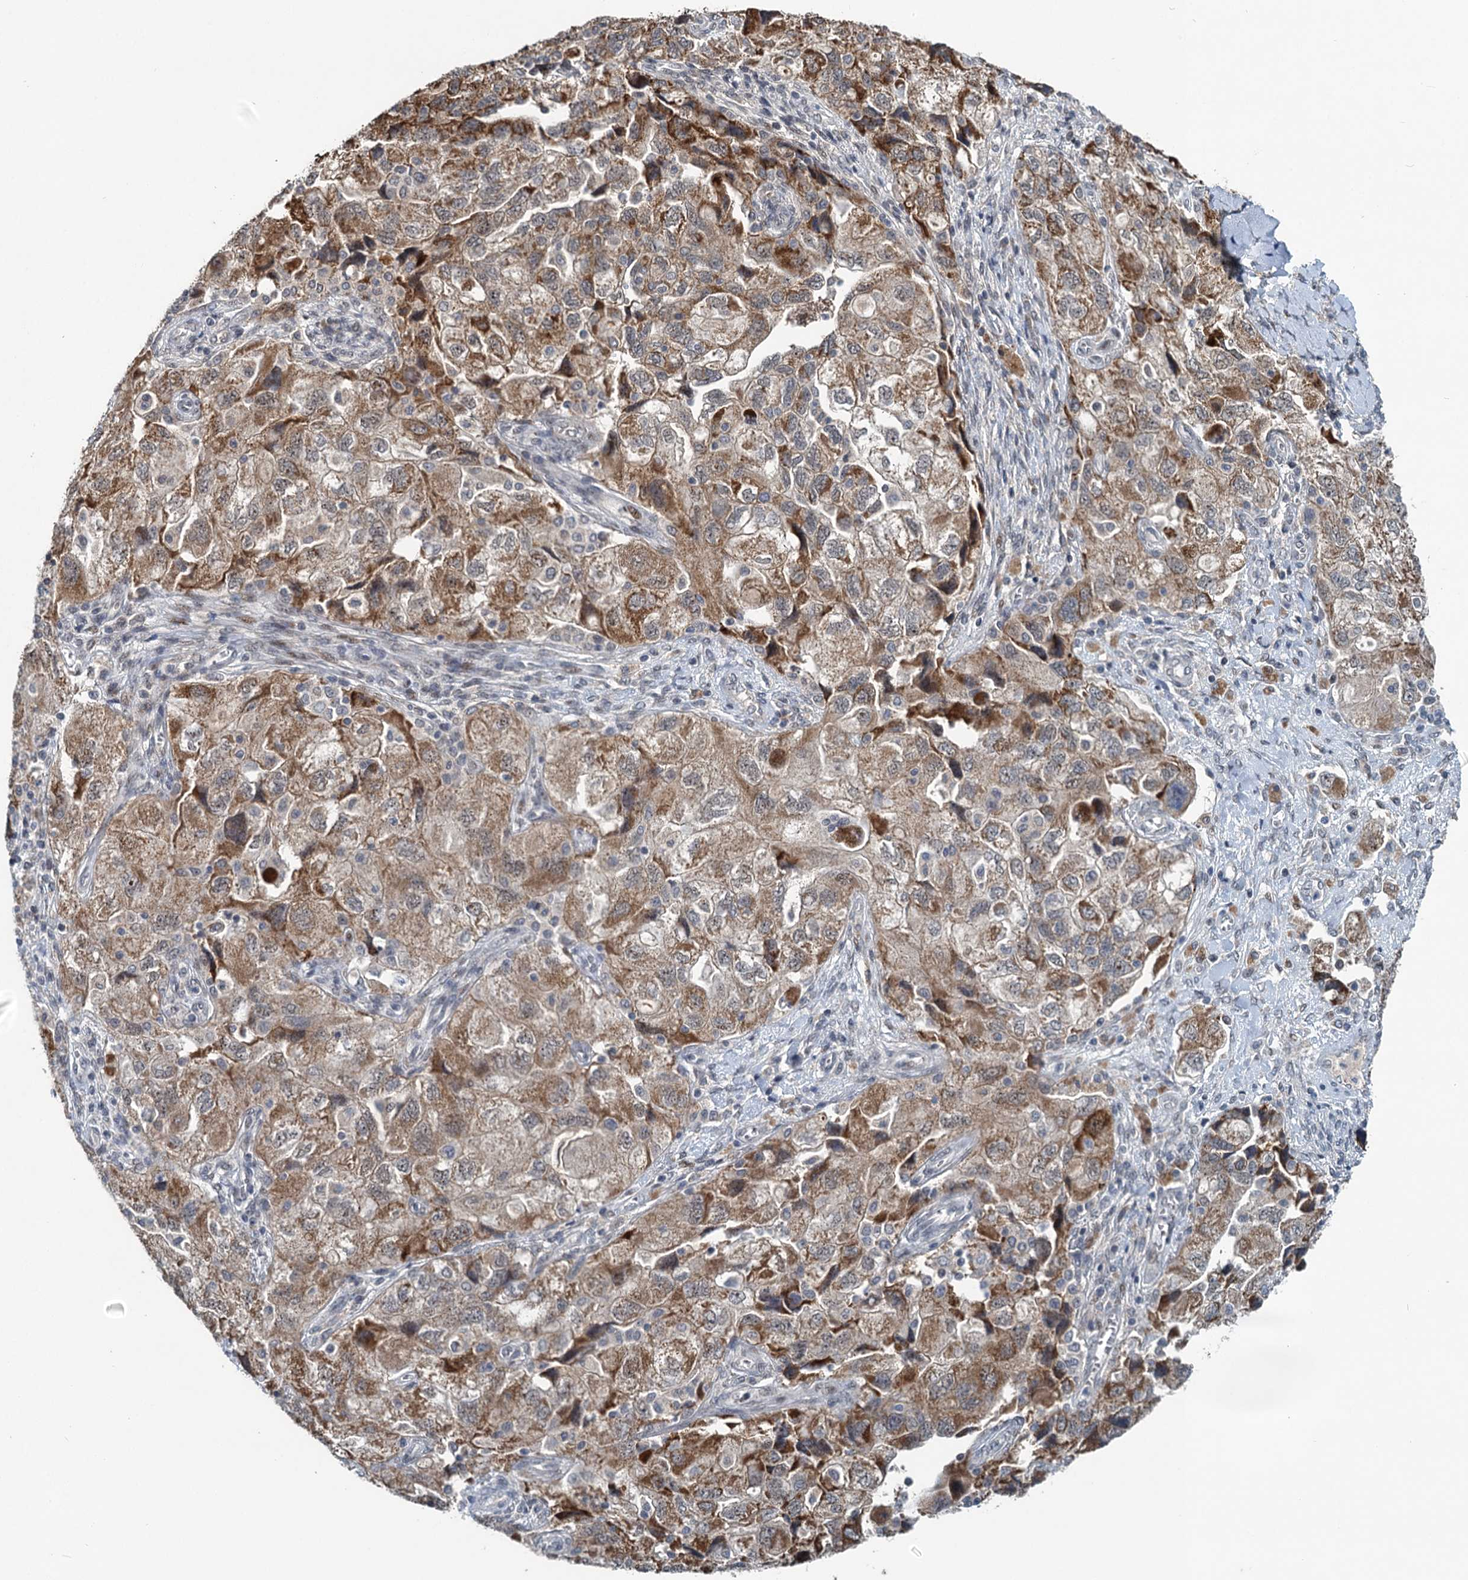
{"staining": {"intensity": "moderate", "quantity": ">75%", "location": "cytoplasmic/membranous"}, "tissue": "ovarian cancer", "cell_type": "Tumor cells", "image_type": "cancer", "snomed": [{"axis": "morphology", "description": "Carcinoma, NOS"}, {"axis": "morphology", "description": "Cystadenocarcinoma, serous, NOS"}, {"axis": "topography", "description": "Ovary"}], "caption": "Immunohistochemical staining of human serous cystadenocarcinoma (ovarian) reveals medium levels of moderate cytoplasmic/membranous protein staining in approximately >75% of tumor cells. (DAB IHC with brightfield microscopy, high magnification).", "gene": "RITA1", "patient": {"sex": "female", "age": 69}}